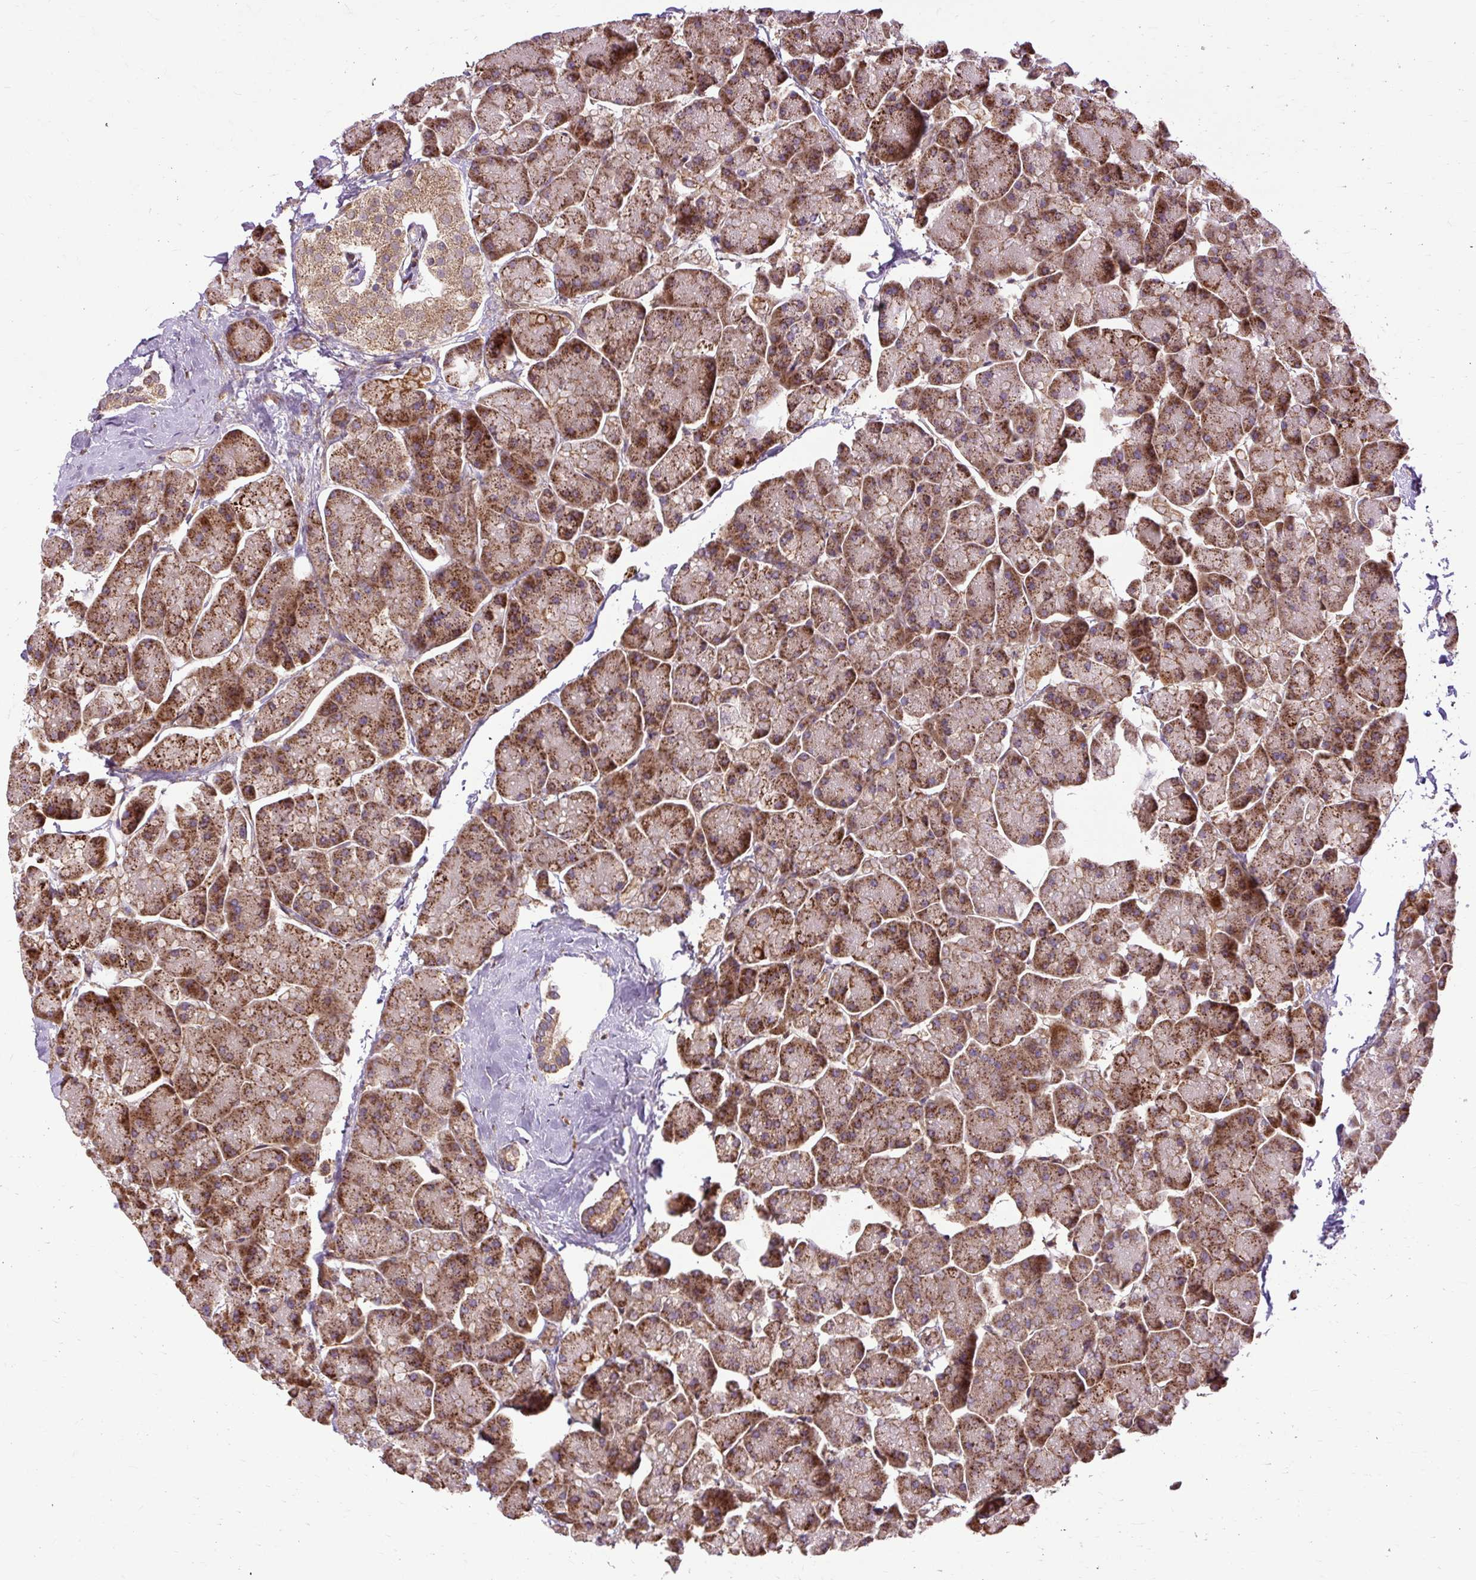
{"staining": {"intensity": "moderate", "quantity": ">75%", "location": "cytoplasmic/membranous"}, "tissue": "pancreas", "cell_type": "Exocrine glandular cells", "image_type": "normal", "snomed": [{"axis": "morphology", "description": "Normal tissue, NOS"}, {"axis": "topography", "description": "Pancreas"}, {"axis": "topography", "description": "Peripheral nerve tissue"}], "caption": "Human pancreas stained with a brown dye reveals moderate cytoplasmic/membranous positive staining in approximately >75% of exocrine glandular cells.", "gene": "FLRT1", "patient": {"sex": "male", "age": 54}}